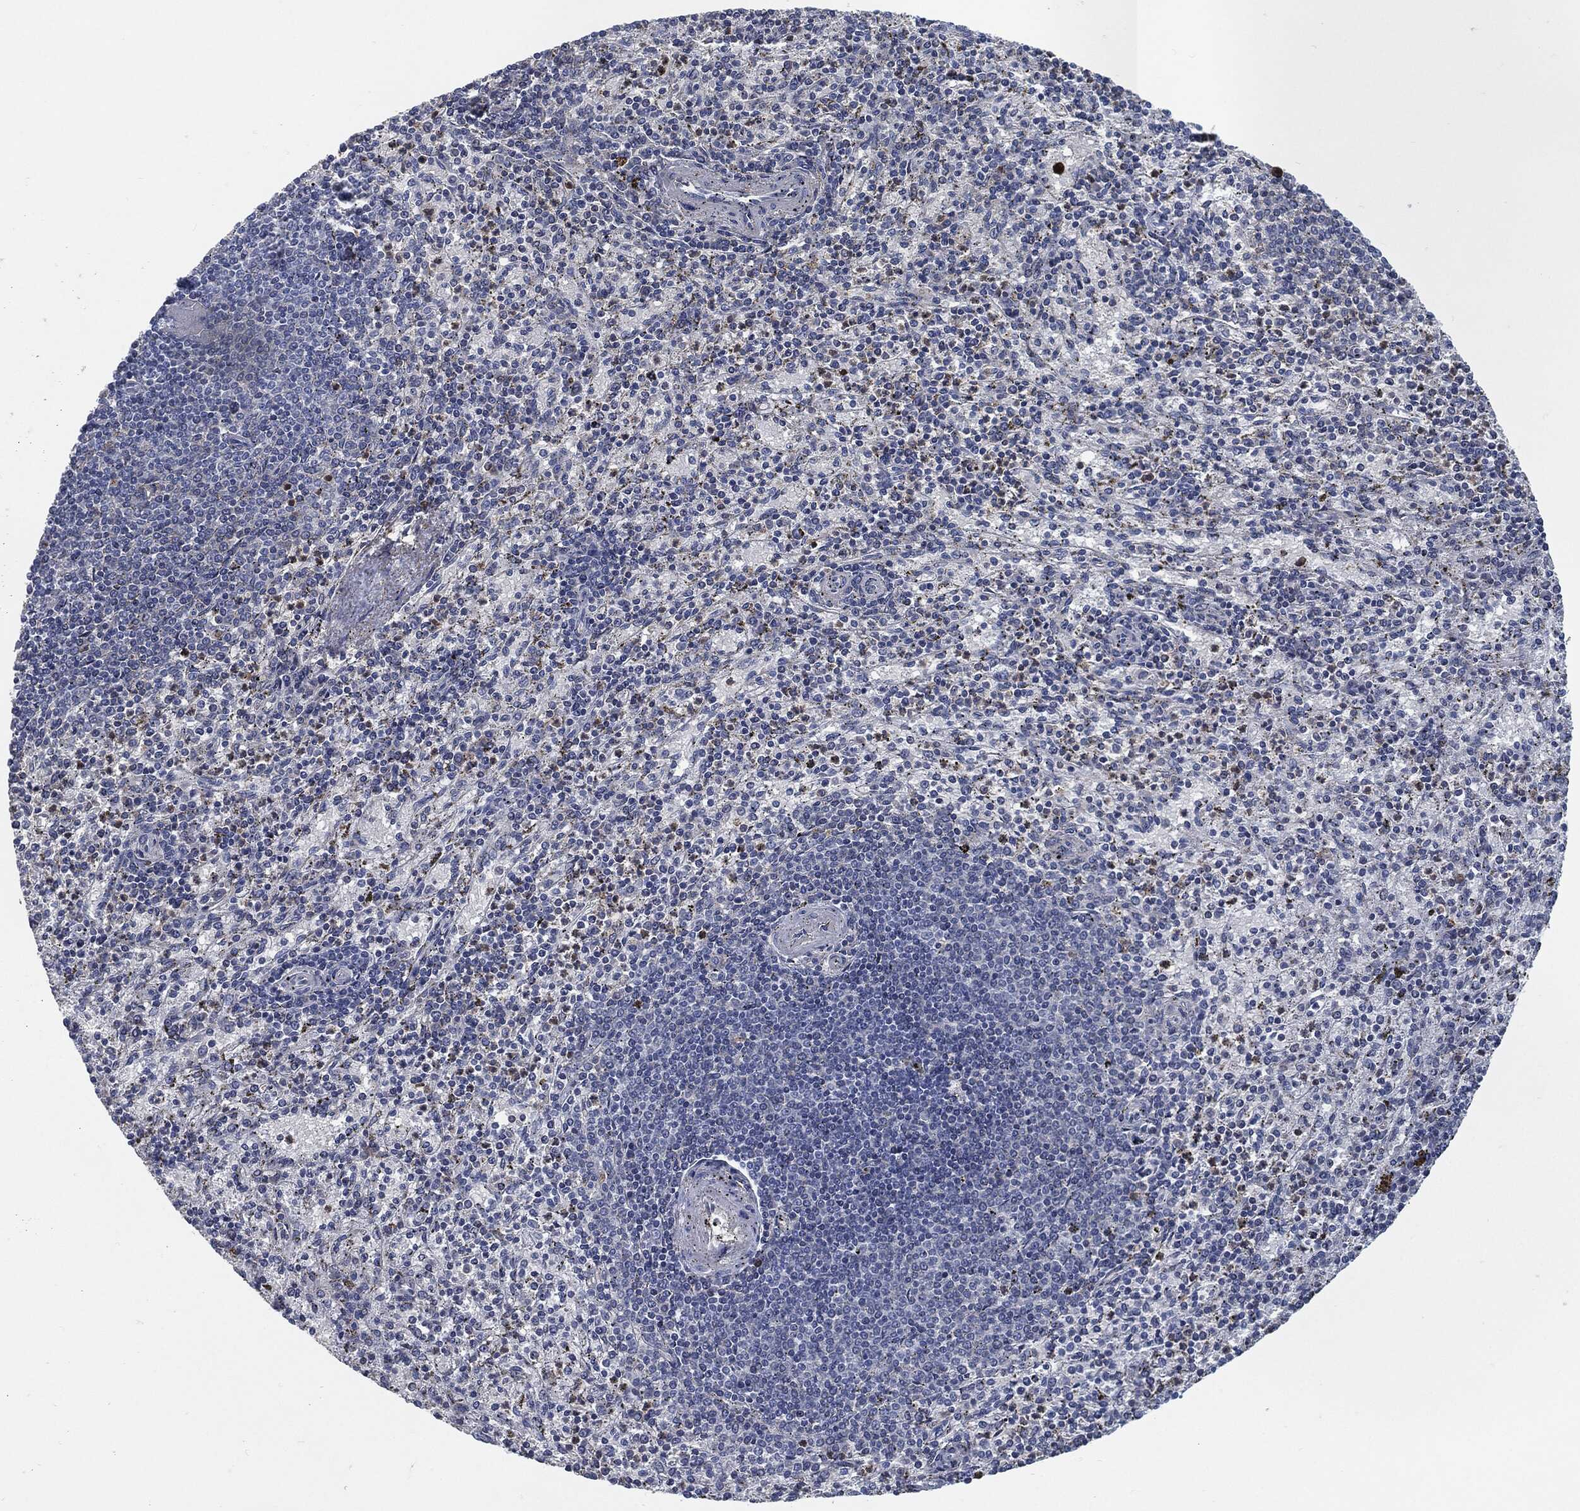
{"staining": {"intensity": "strong", "quantity": "<25%", "location": "cytoplasmic/membranous"}, "tissue": "spleen", "cell_type": "Cells in red pulp", "image_type": "normal", "snomed": [{"axis": "morphology", "description": "Normal tissue, NOS"}, {"axis": "topography", "description": "Spleen"}], "caption": "Spleen stained with DAB (3,3'-diaminobenzidine) IHC shows medium levels of strong cytoplasmic/membranous expression in about <25% of cells in red pulp.", "gene": "SVIL", "patient": {"sex": "female", "age": 37}}